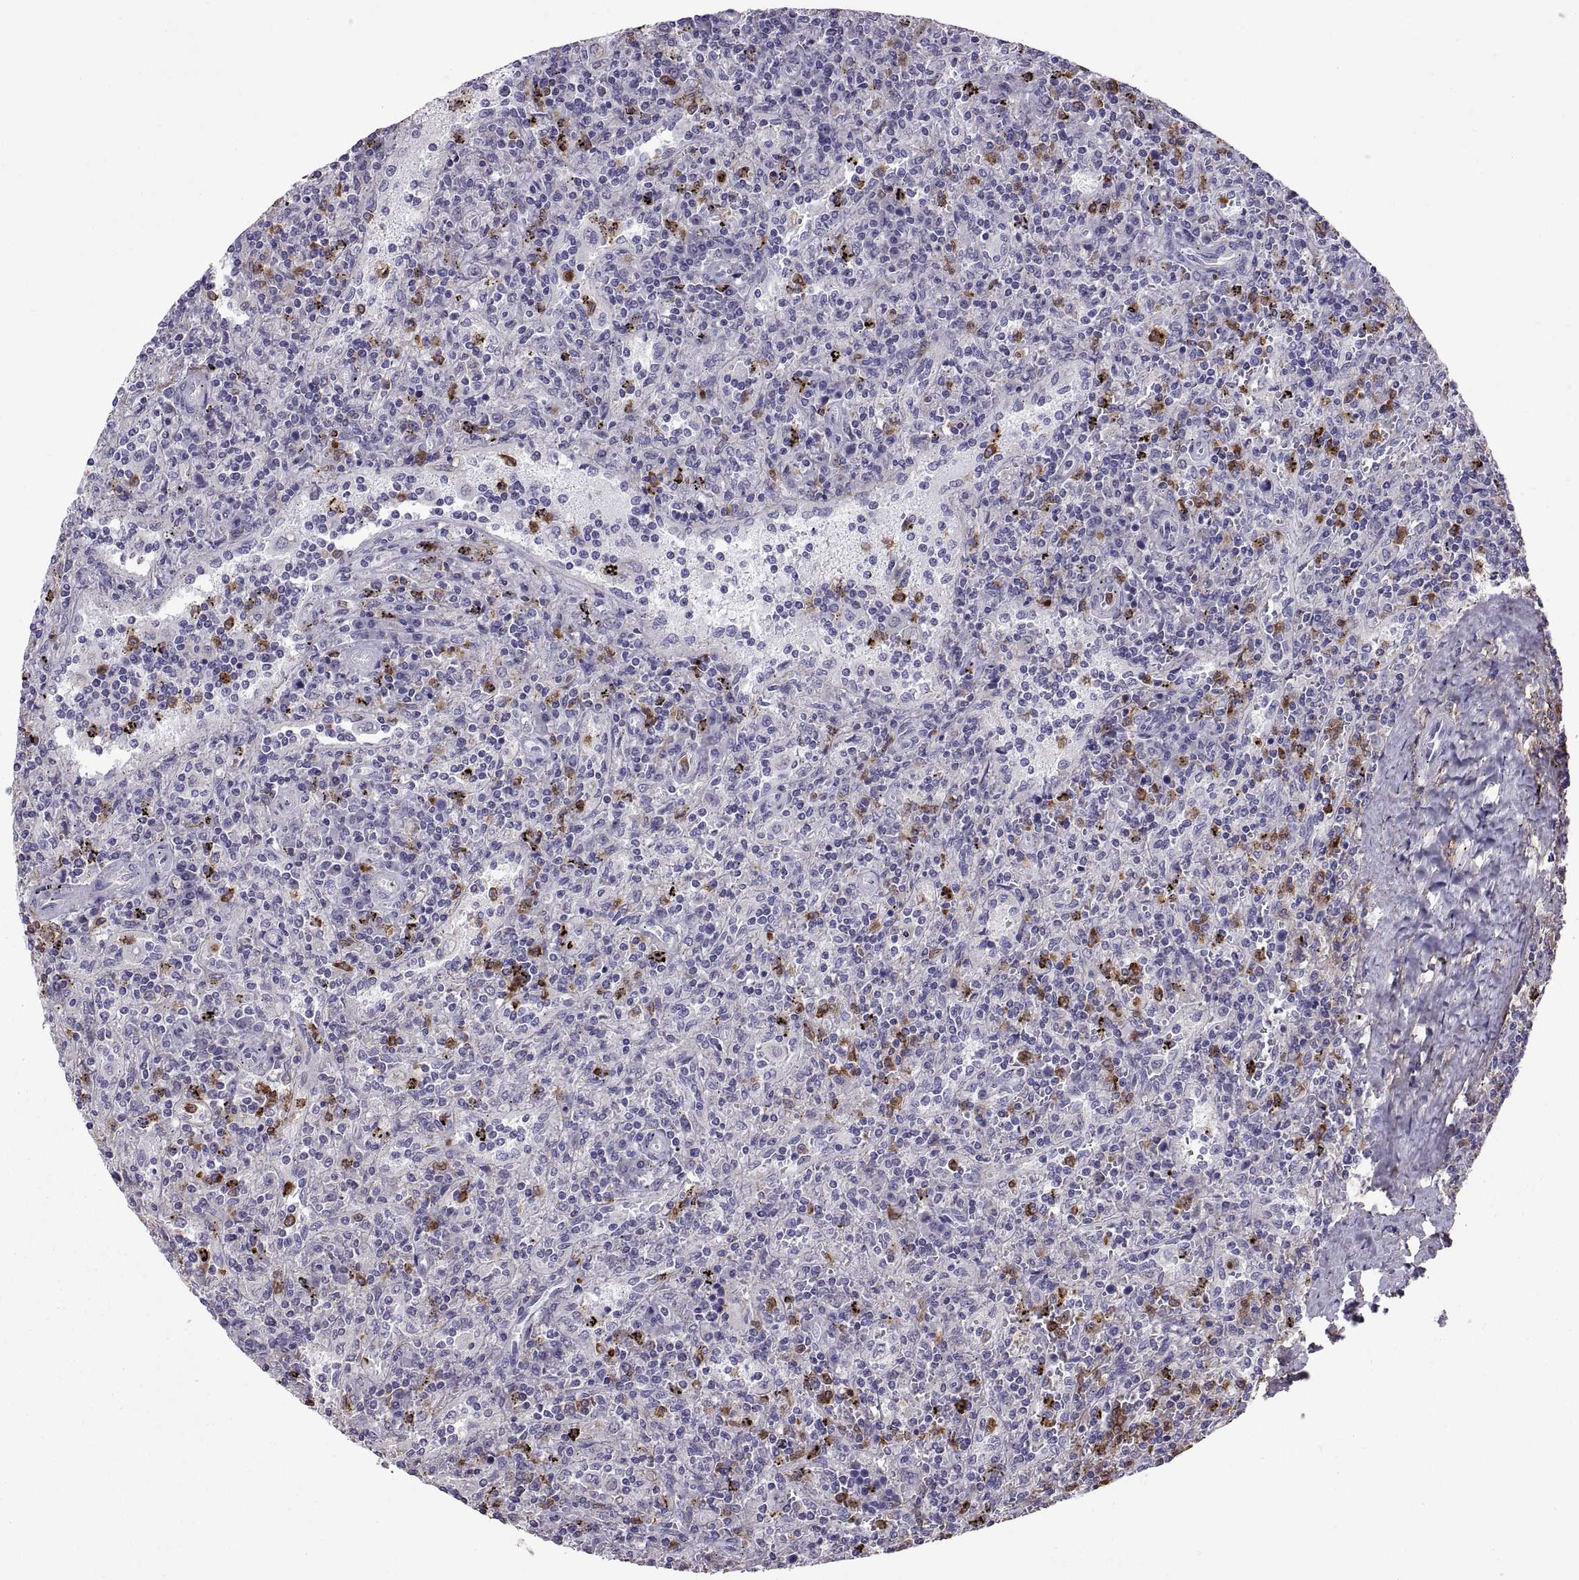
{"staining": {"intensity": "negative", "quantity": "none", "location": "none"}, "tissue": "lymphoma", "cell_type": "Tumor cells", "image_type": "cancer", "snomed": [{"axis": "morphology", "description": "Malignant lymphoma, non-Hodgkin's type, Low grade"}, {"axis": "topography", "description": "Spleen"}], "caption": "This is an IHC micrograph of malignant lymphoma, non-Hodgkin's type (low-grade). There is no expression in tumor cells.", "gene": "EMILIN2", "patient": {"sex": "male", "age": 62}}